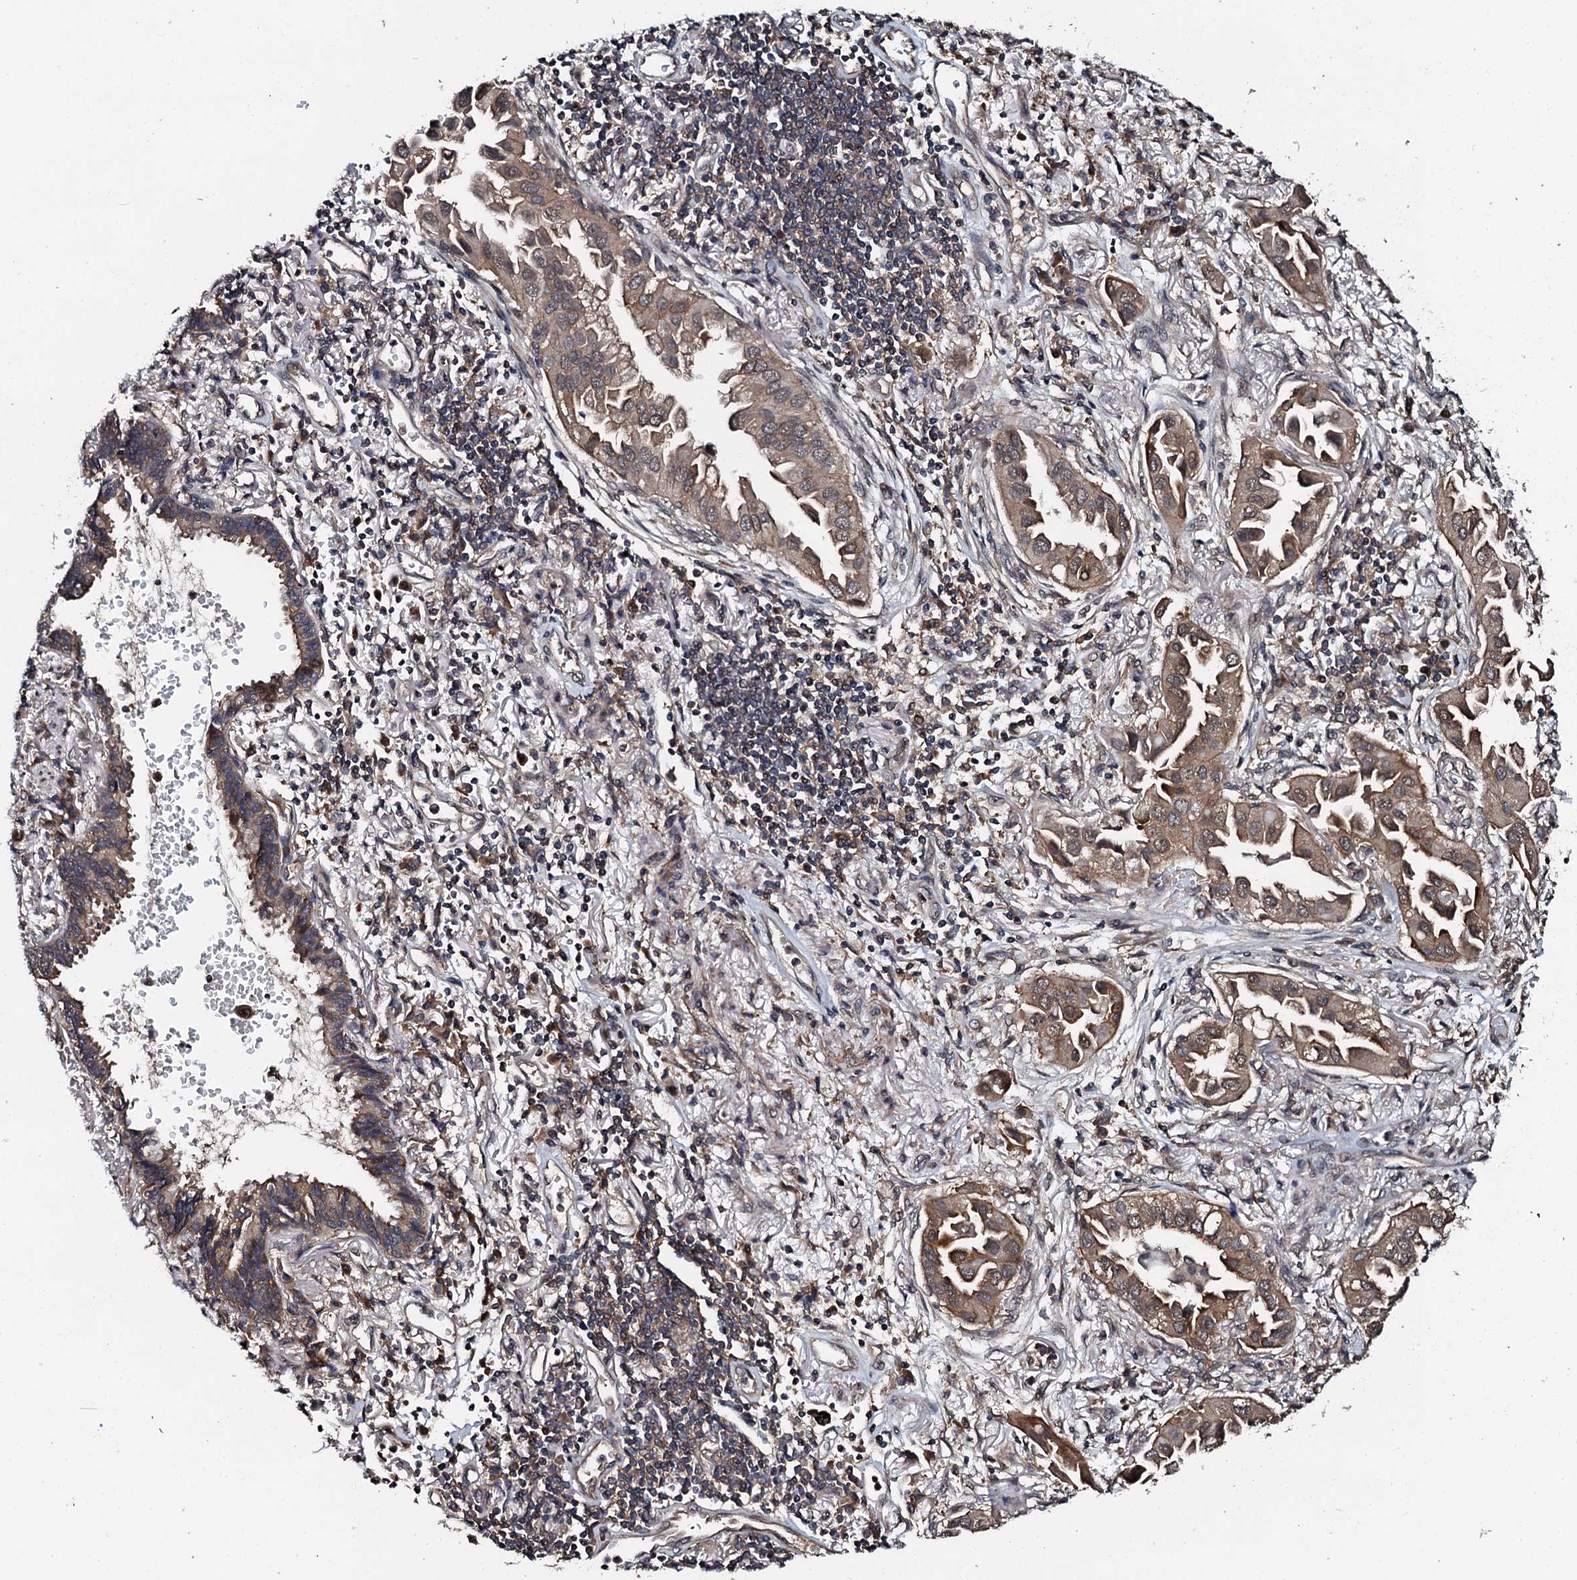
{"staining": {"intensity": "moderate", "quantity": "25%-75%", "location": "cytoplasmic/membranous"}, "tissue": "lung cancer", "cell_type": "Tumor cells", "image_type": "cancer", "snomed": [{"axis": "morphology", "description": "Adenocarcinoma, NOS"}, {"axis": "topography", "description": "Lung"}], "caption": "Tumor cells reveal medium levels of moderate cytoplasmic/membranous expression in approximately 25%-75% of cells in human lung adenocarcinoma.", "gene": "FLYWCH1", "patient": {"sex": "female", "age": 76}}